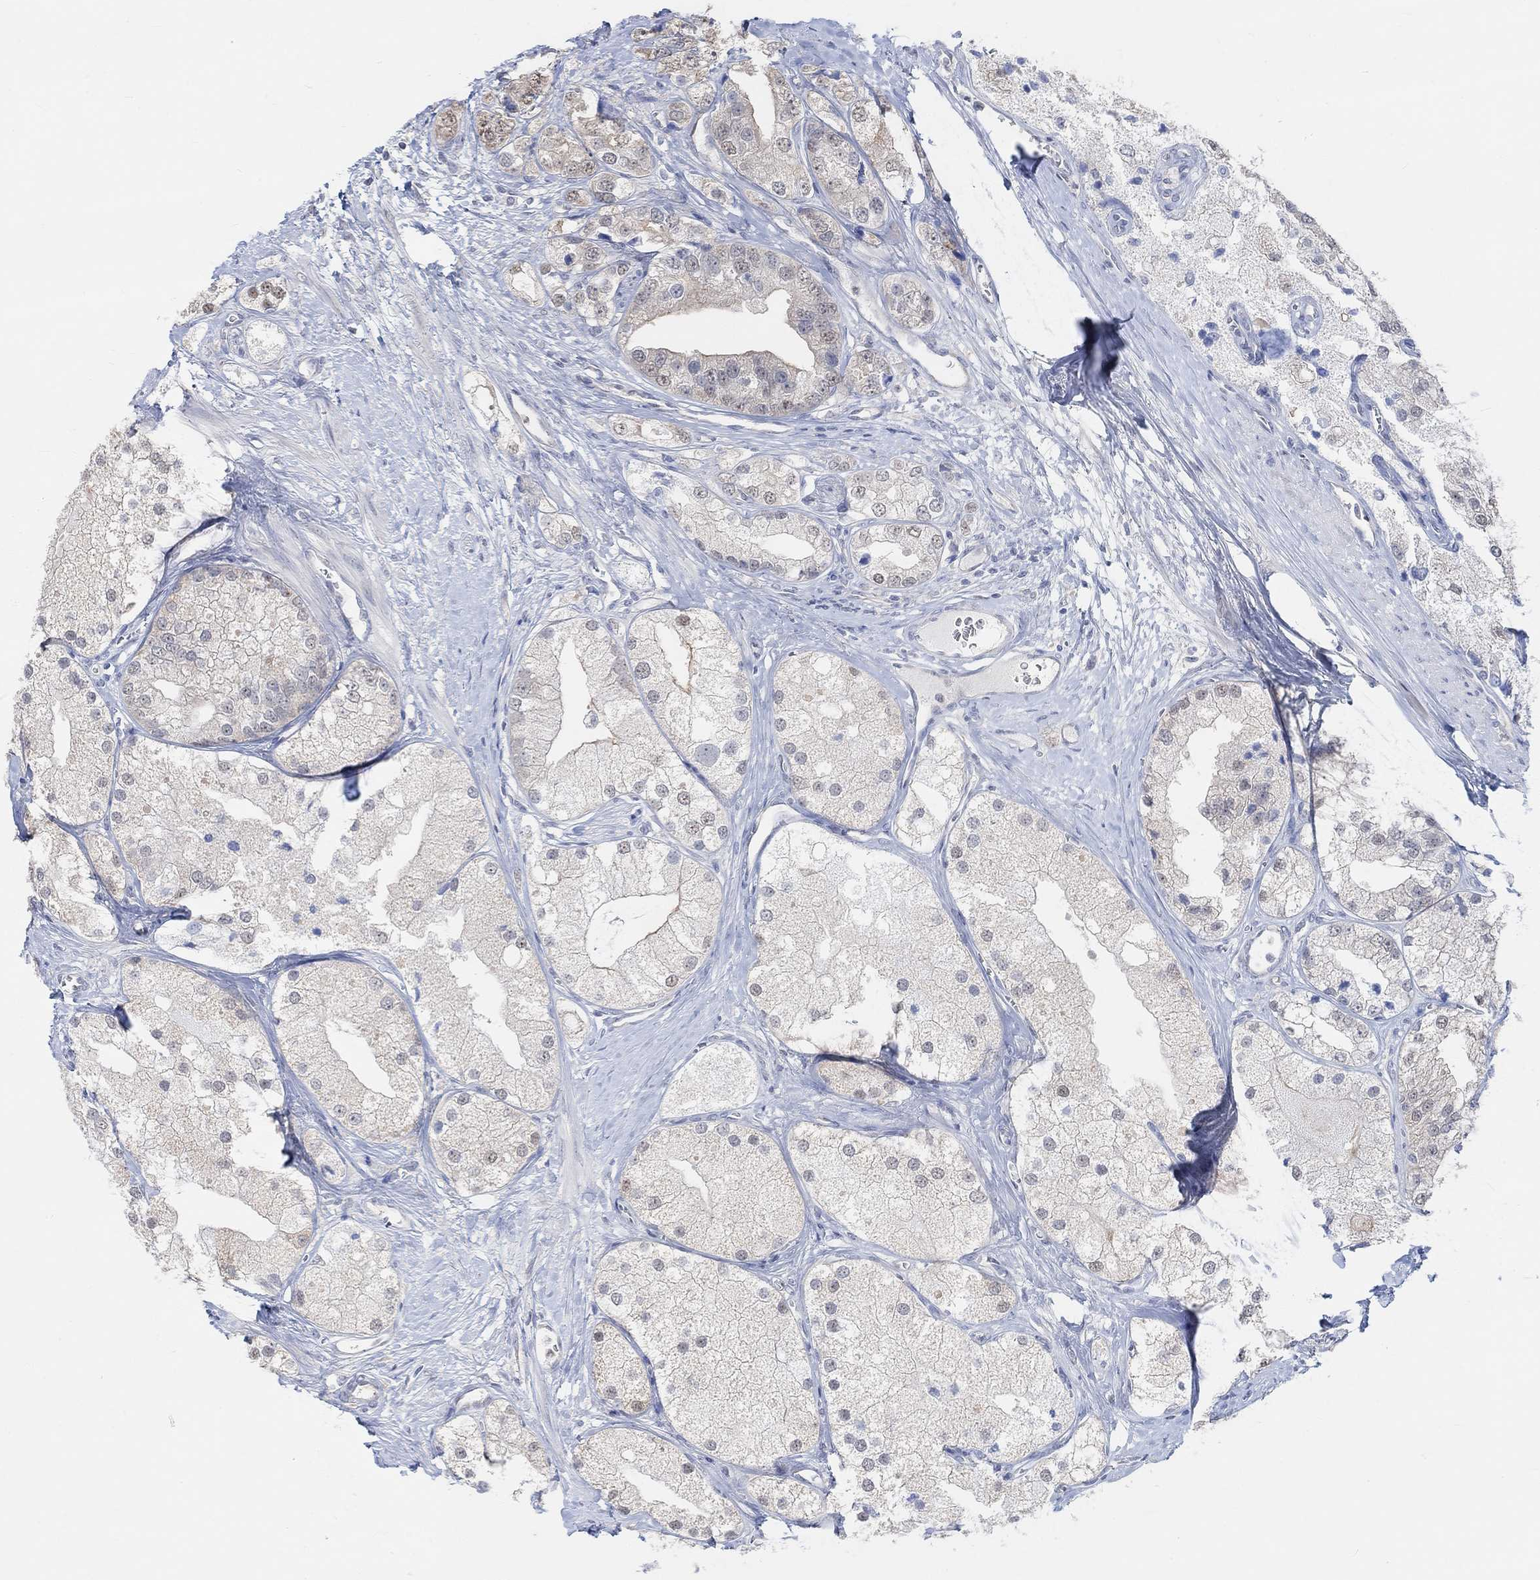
{"staining": {"intensity": "negative", "quantity": "none", "location": "none"}, "tissue": "prostate cancer", "cell_type": "Tumor cells", "image_type": "cancer", "snomed": [{"axis": "morphology", "description": "Adenocarcinoma, NOS"}, {"axis": "topography", "description": "Prostate and seminal vesicle, NOS"}, {"axis": "topography", "description": "Prostate"}], "caption": "An immunohistochemistry (IHC) photomicrograph of adenocarcinoma (prostate) is shown. There is no staining in tumor cells of adenocarcinoma (prostate).", "gene": "MUC1", "patient": {"sex": "male", "age": 79}}